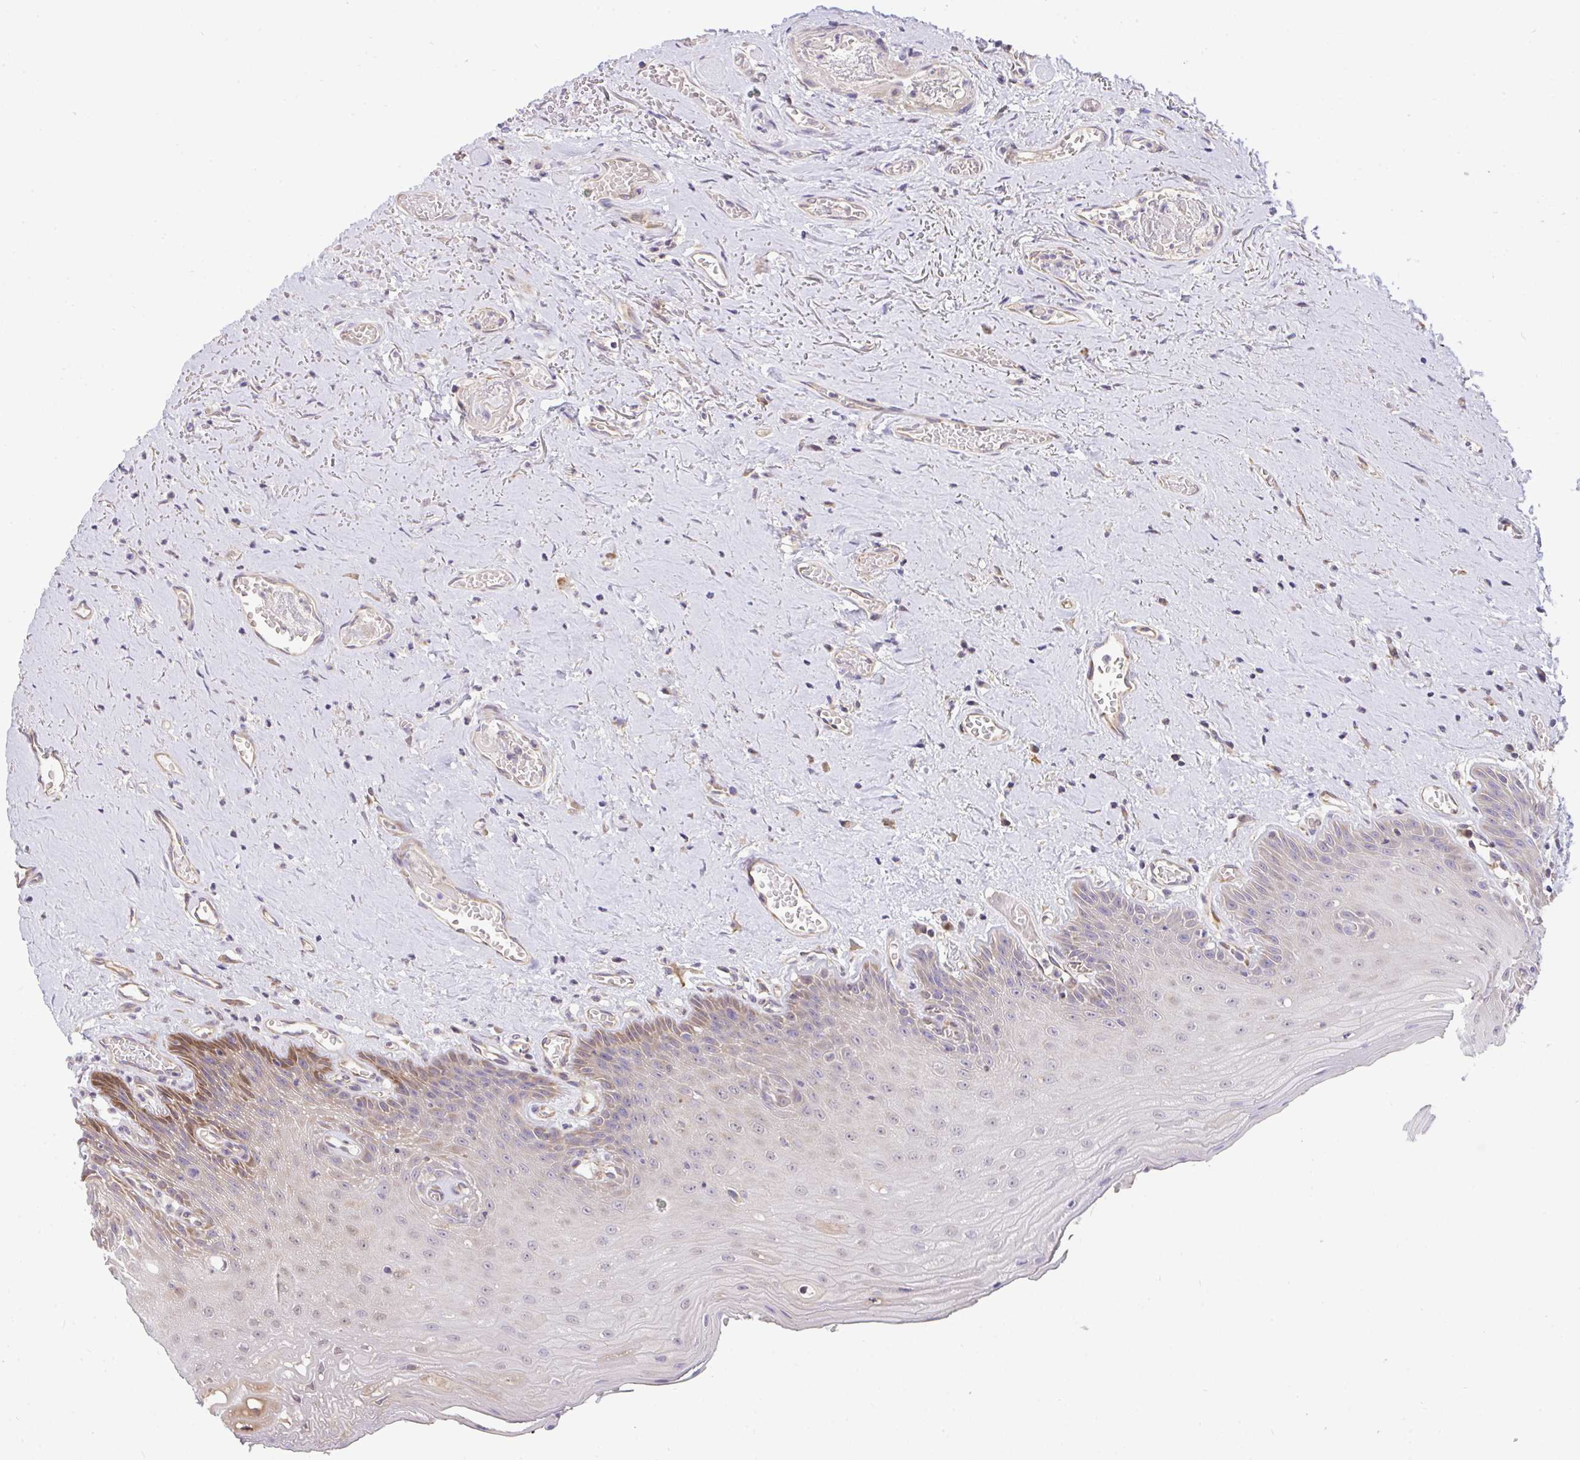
{"staining": {"intensity": "moderate", "quantity": "<25%", "location": "cytoplasmic/membranous,nuclear"}, "tissue": "oral mucosa", "cell_type": "Squamous epithelial cells", "image_type": "normal", "snomed": [{"axis": "morphology", "description": "Normal tissue, NOS"}, {"axis": "morphology", "description": "Squamous cell carcinoma, NOS"}, {"axis": "topography", "description": "Oral tissue"}, {"axis": "topography", "description": "Peripheral nerve tissue"}, {"axis": "topography", "description": "Head-Neck"}], "caption": "Immunohistochemical staining of unremarkable human oral mucosa demonstrates low levels of moderate cytoplasmic/membranous,nuclear staining in about <25% of squamous epithelial cells.", "gene": "C19orf54", "patient": {"sex": "female", "age": 59}}